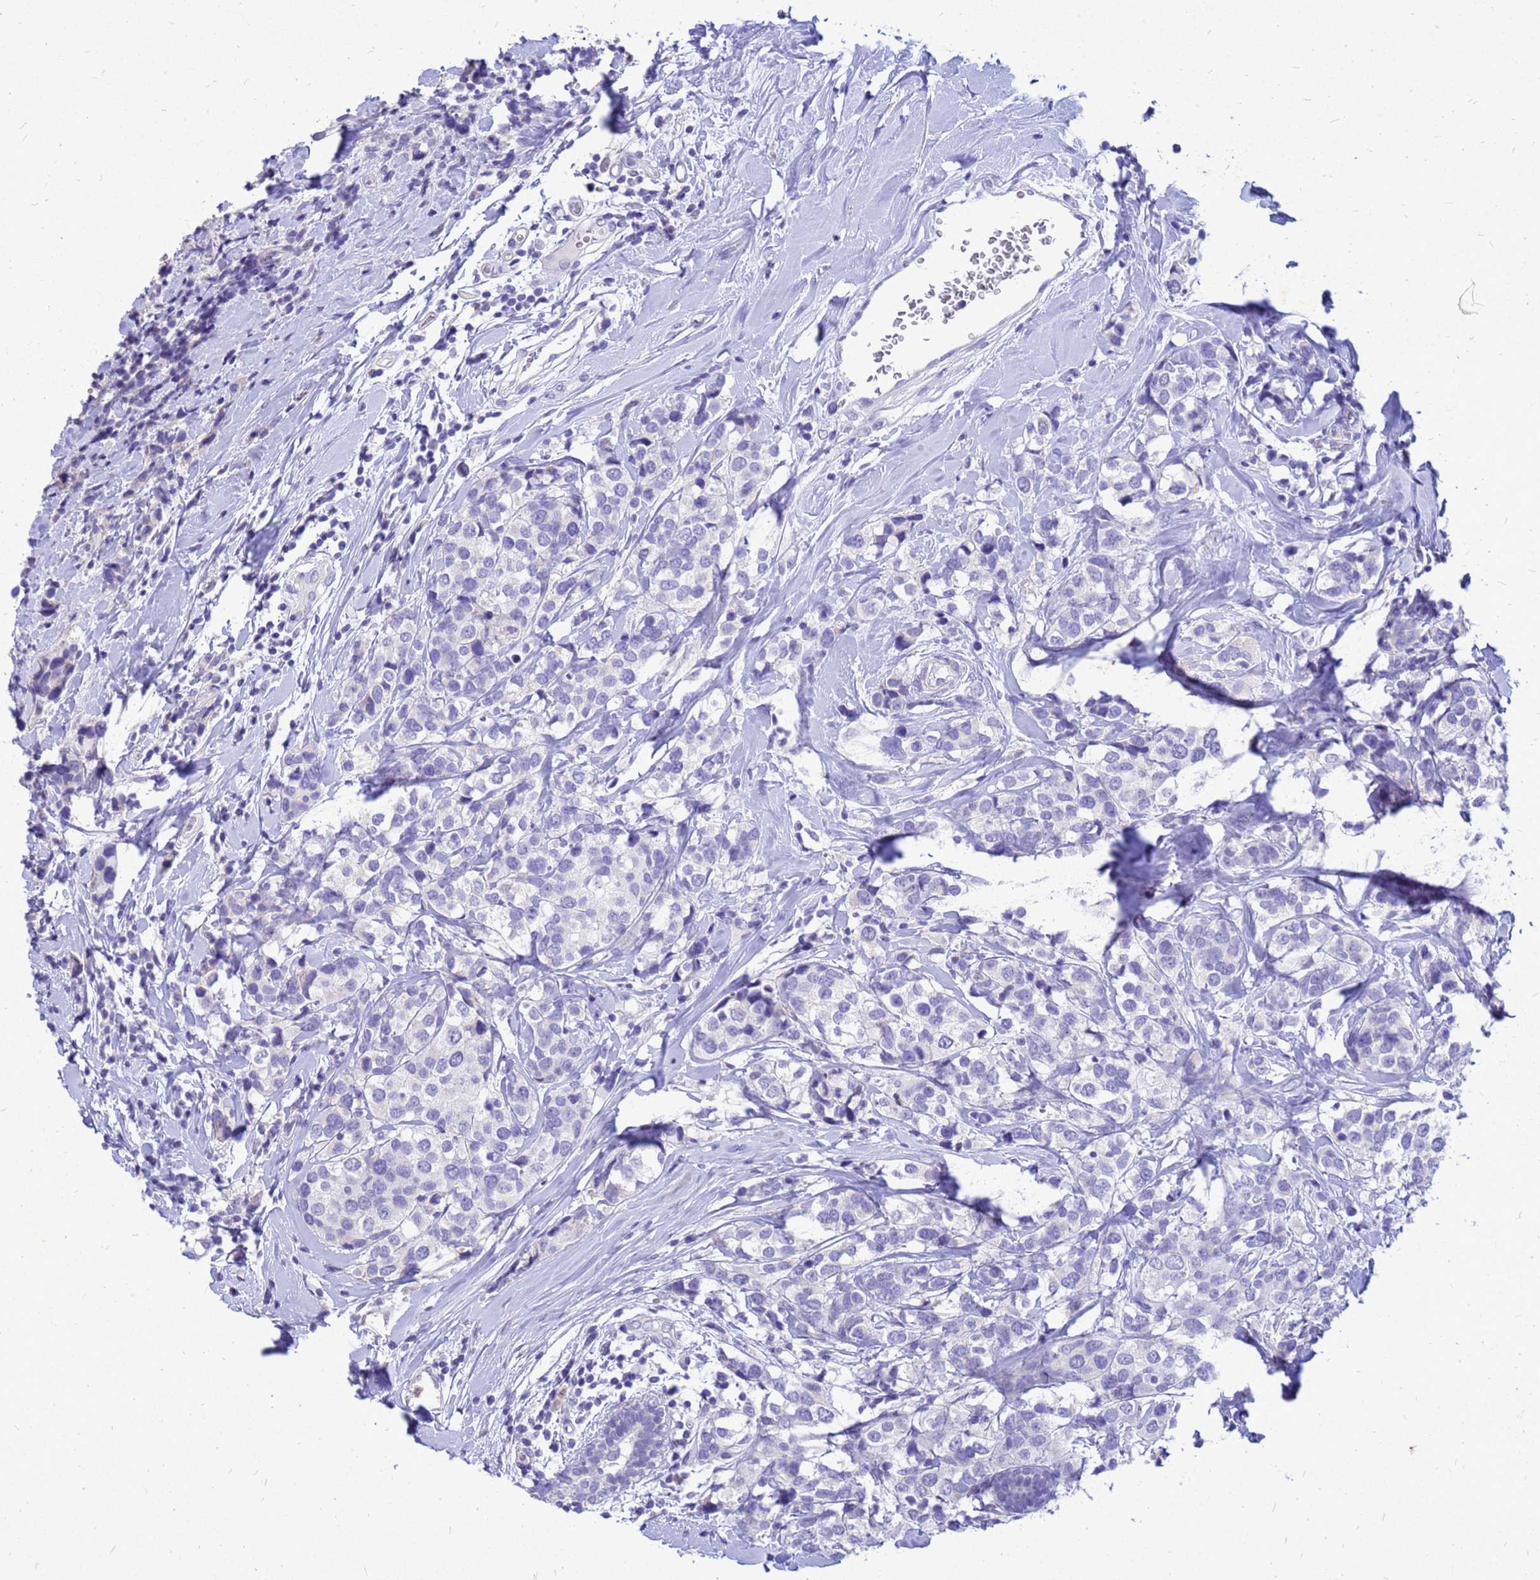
{"staining": {"intensity": "negative", "quantity": "none", "location": "none"}, "tissue": "breast cancer", "cell_type": "Tumor cells", "image_type": "cancer", "snomed": [{"axis": "morphology", "description": "Lobular carcinoma"}, {"axis": "topography", "description": "Breast"}], "caption": "Tumor cells show no significant protein positivity in breast cancer.", "gene": "AKR1C1", "patient": {"sex": "female", "age": 59}}